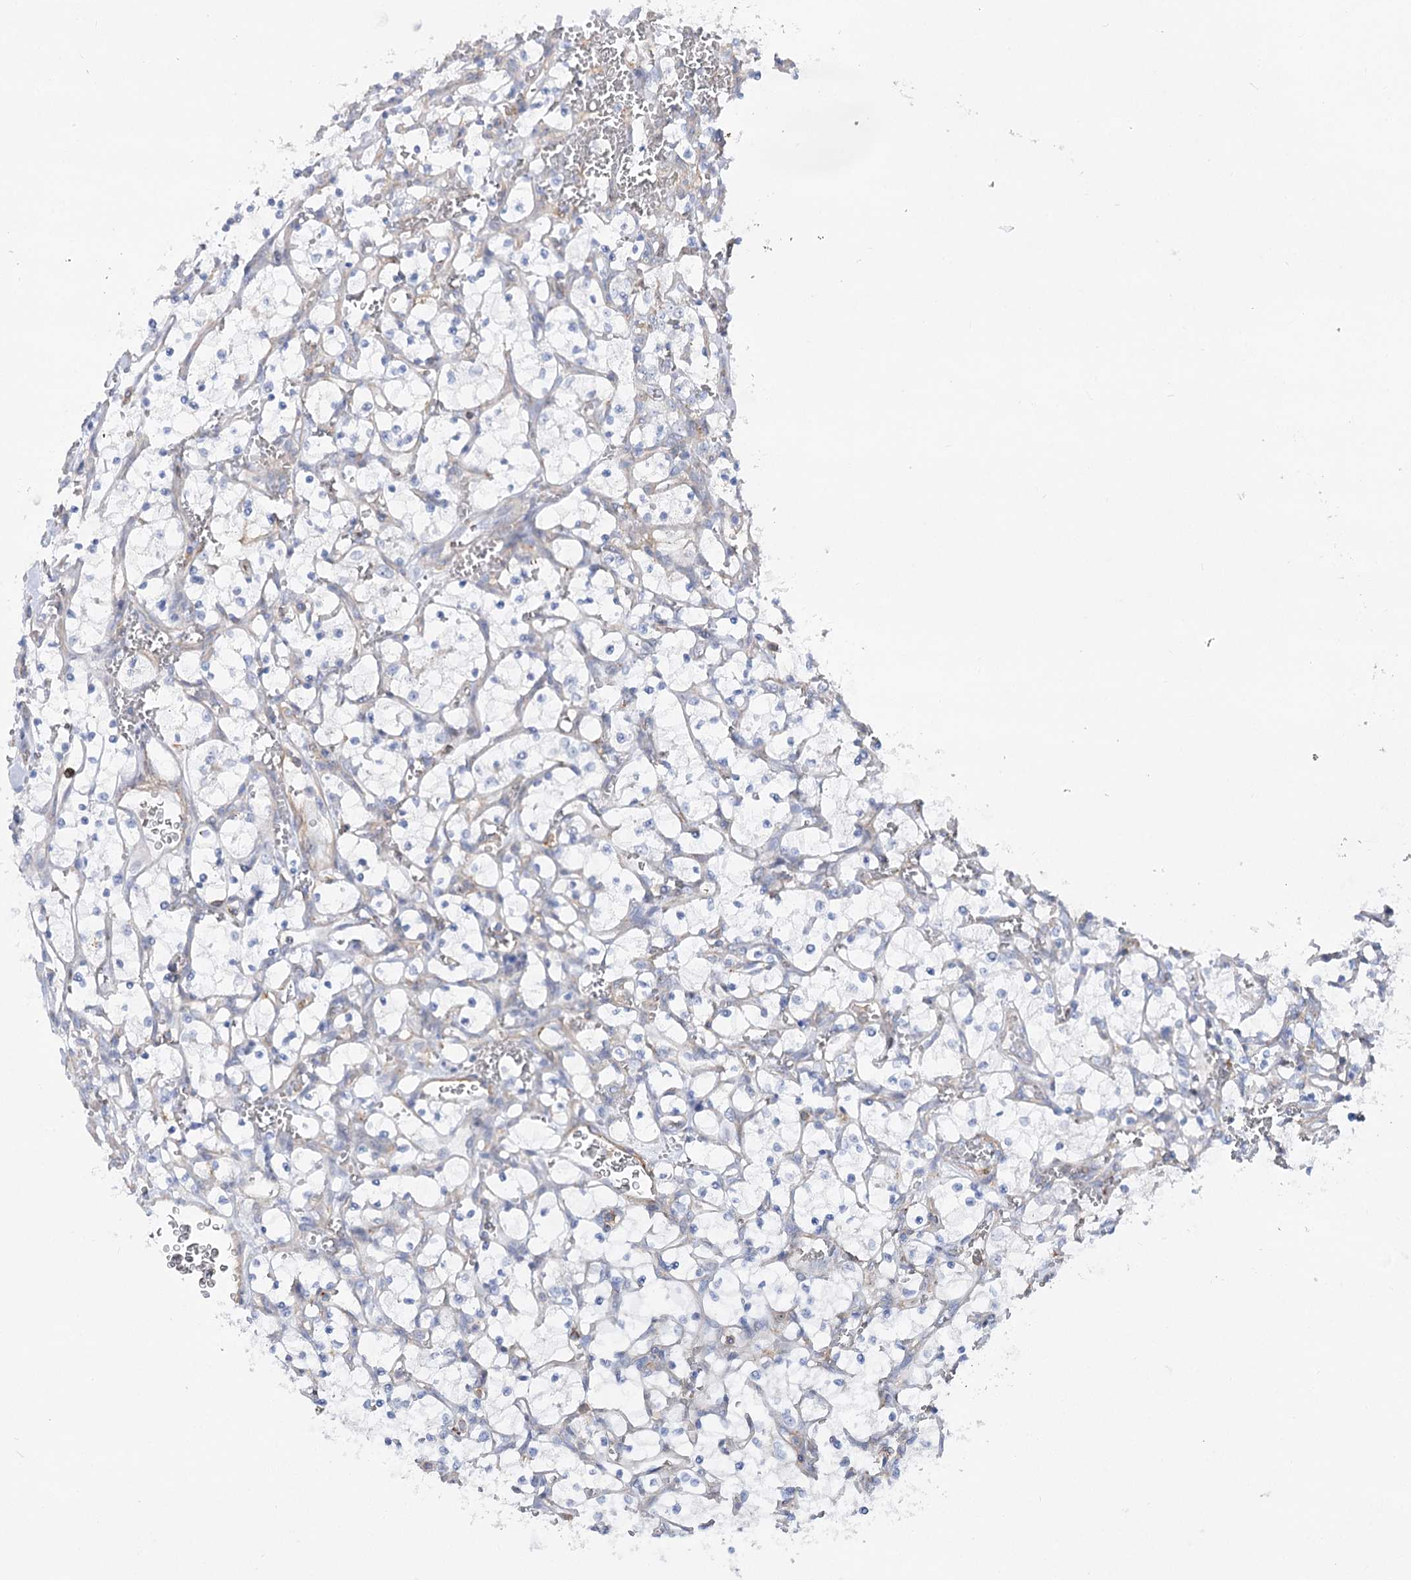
{"staining": {"intensity": "negative", "quantity": "none", "location": "none"}, "tissue": "renal cancer", "cell_type": "Tumor cells", "image_type": "cancer", "snomed": [{"axis": "morphology", "description": "Adenocarcinoma, NOS"}, {"axis": "topography", "description": "Kidney"}], "caption": "This image is of adenocarcinoma (renal) stained with immunohistochemistry (IHC) to label a protein in brown with the nuclei are counter-stained blue. There is no staining in tumor cells.", "gene": "LARP1B", "patient": {"sex": "female", "age": 69}}